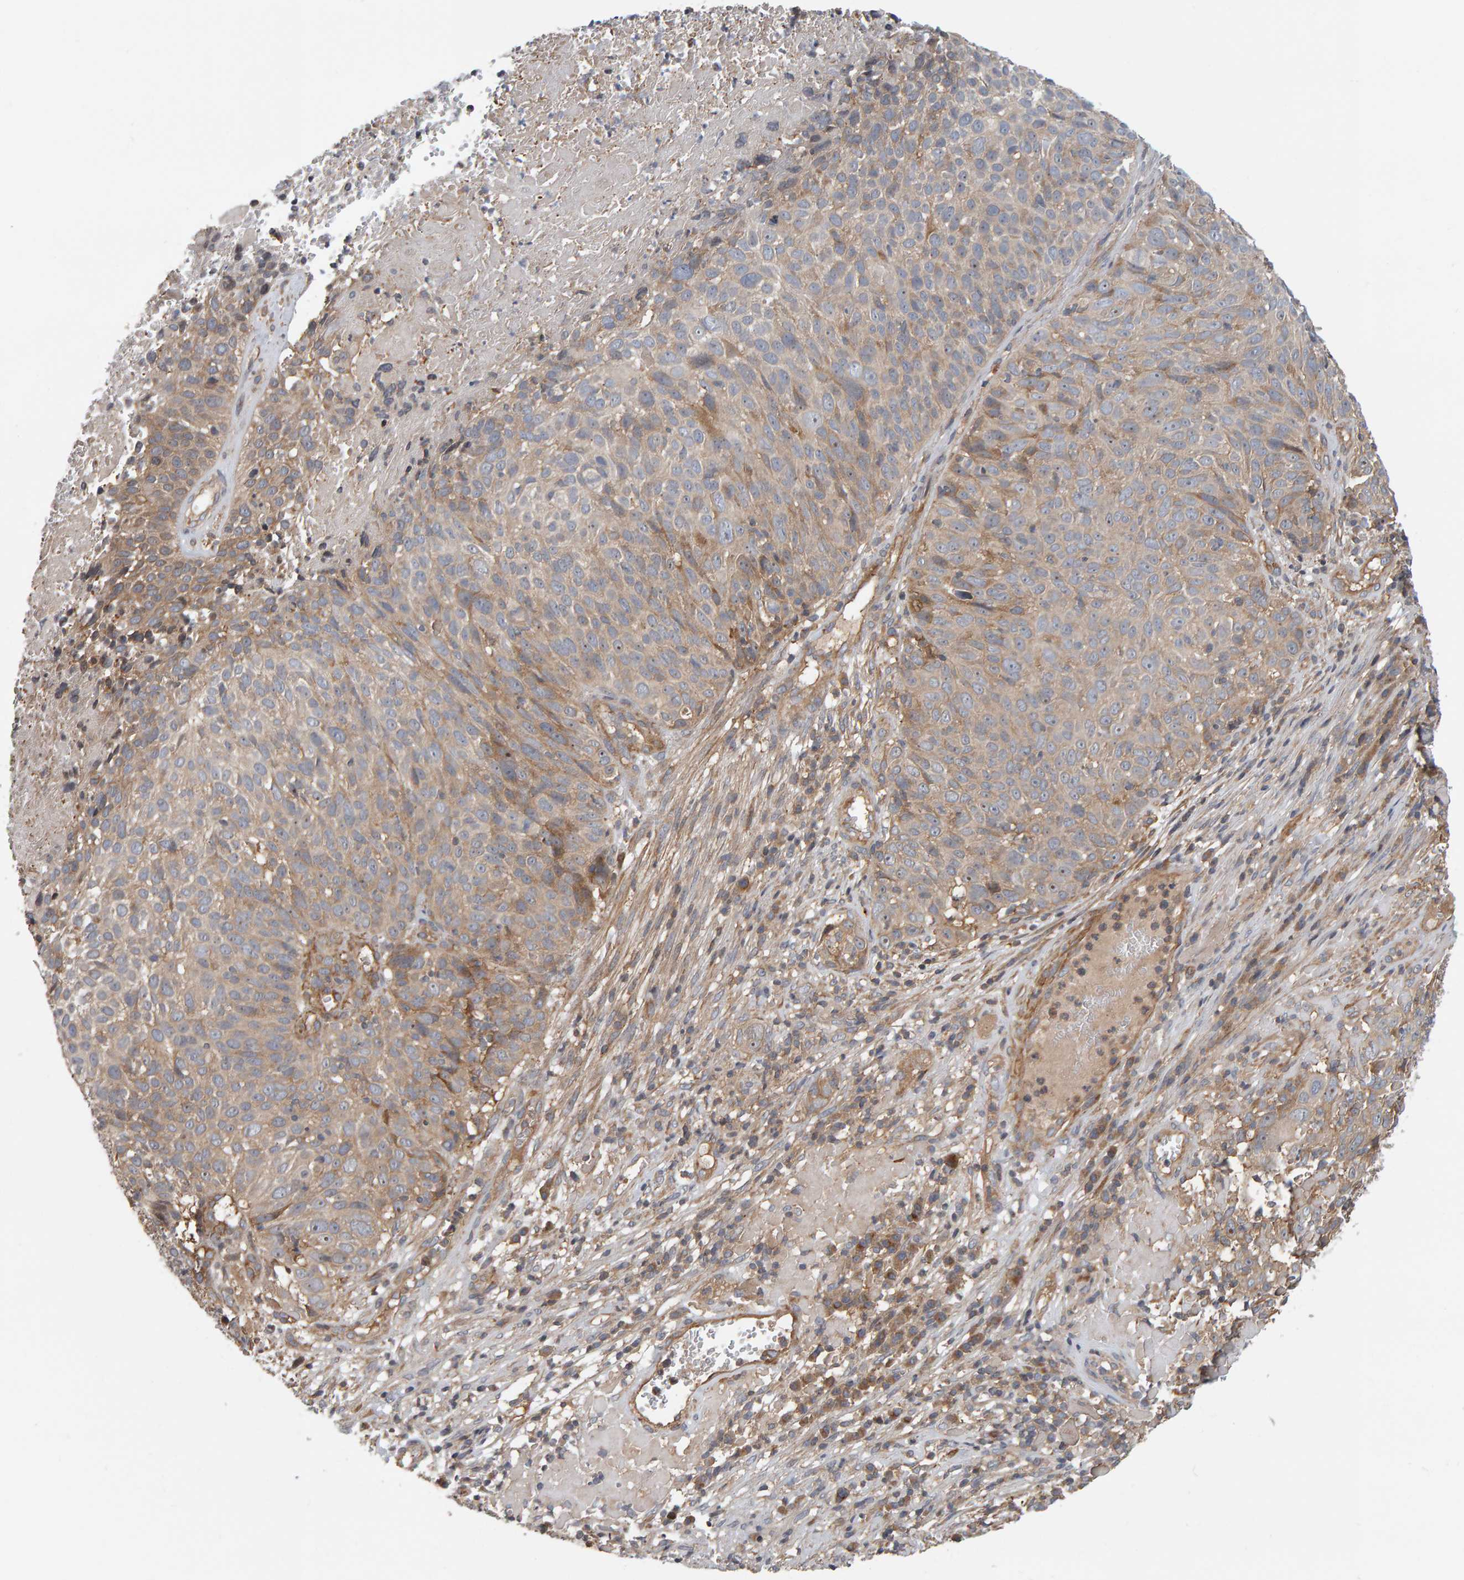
{"staining": {"intensity": "weak", "quantity": "25%-75%", "location": "cytoplasmic/membranous"}, "tissue": "cervical cancer", "cell_type": "Tumor cells", "image_type": "cancer", "snomed": [{"axis": "morphology", "description": "Squamous cell carcinoma, NOS"}, {"axis": "topography", "description": "Cervix"}], "caption": "Squamous cell carcinoma (cervical) stained with immunohistochemistry shows weak cytoplasmic/membranous staining in approximately 25%-75% of tumor cells. Using DAB (3,3'-diaminobenzidine) (brown) and hematoxylin (blue) stains, captured at high magnification using brightfield microscopy.", "gene": "C9orf72", "patient": {"sex": "female", "age": 74}}